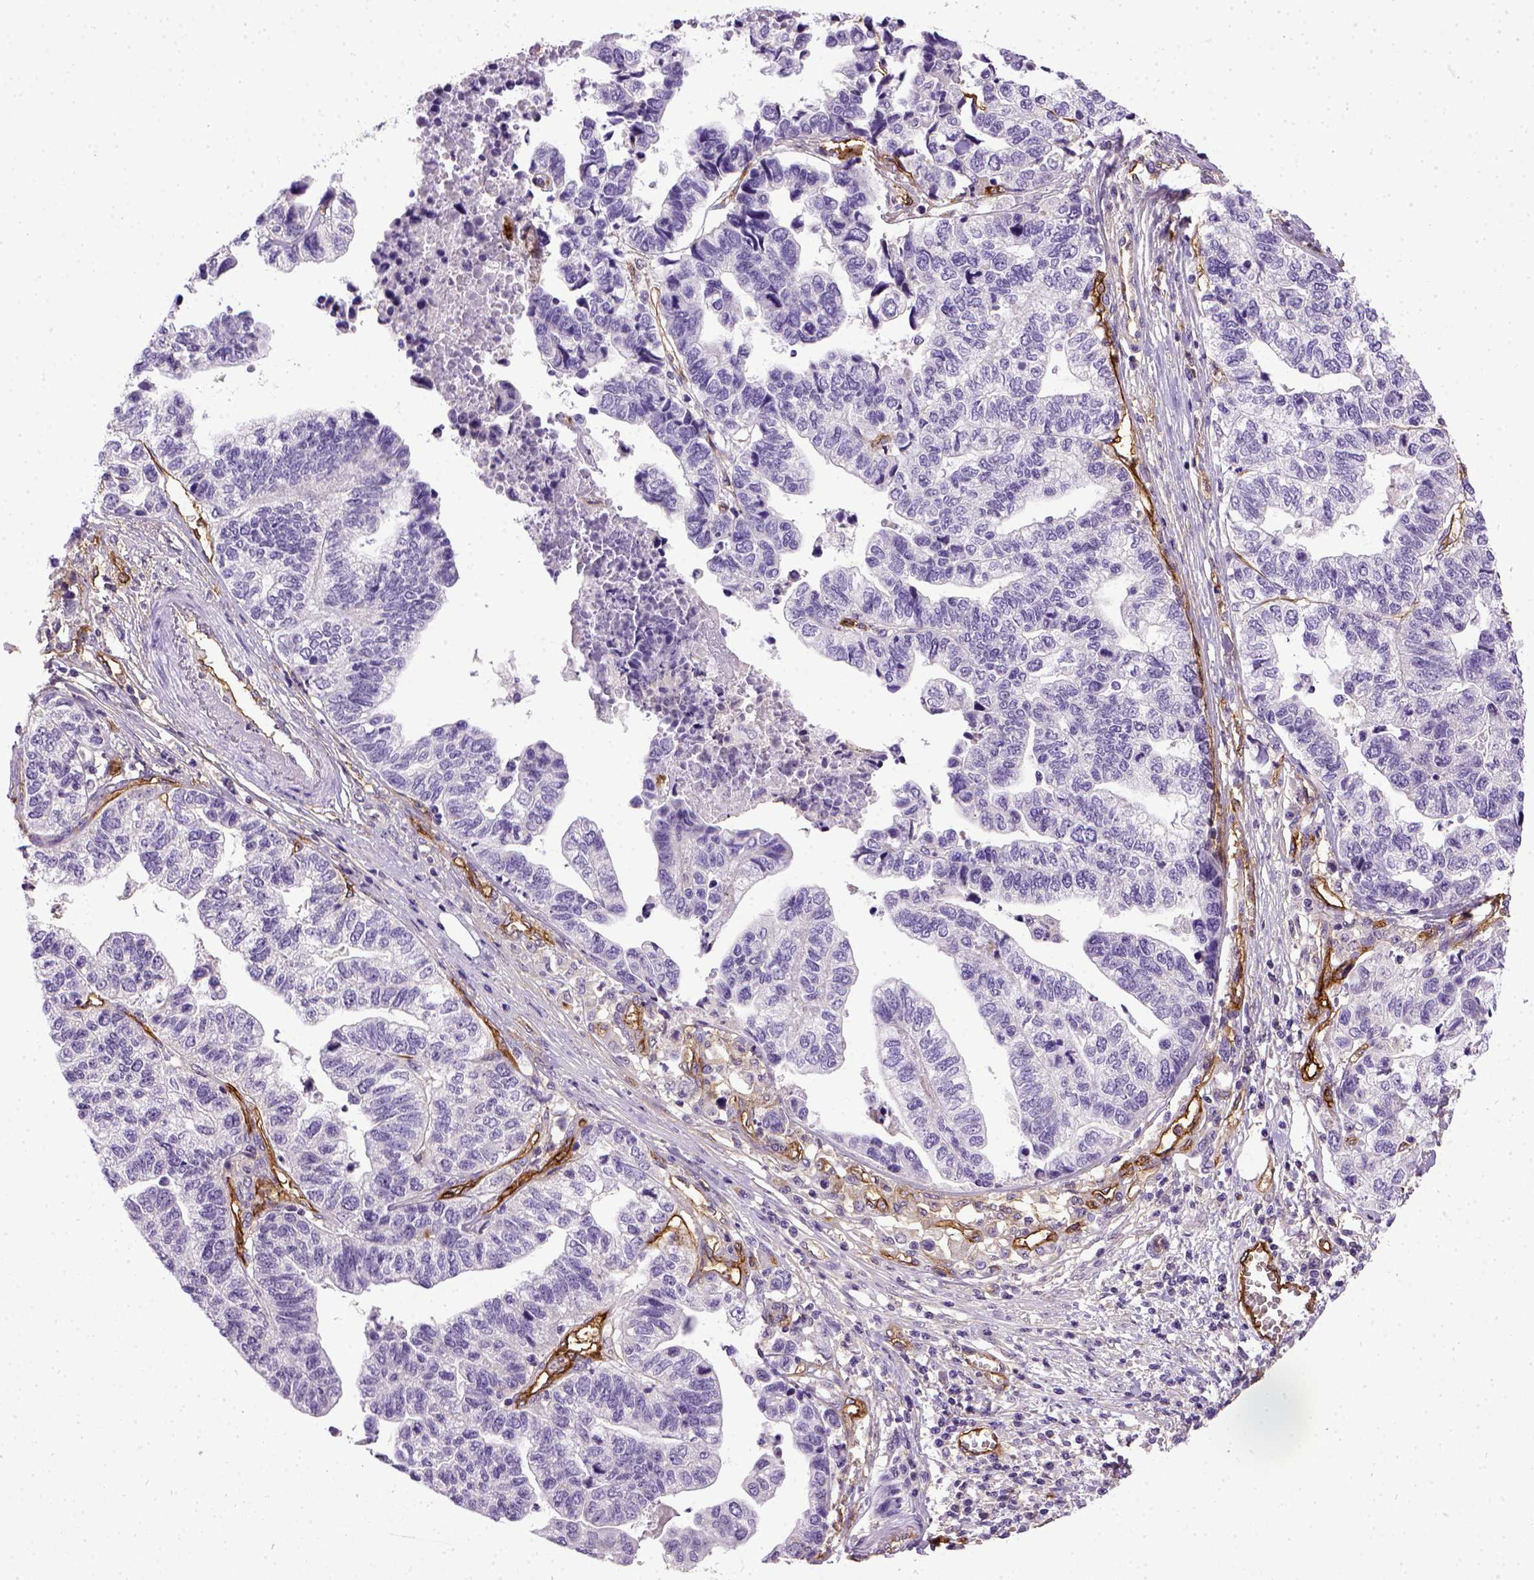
{"staining": {"intensity": "negative", "quantity": "none", "location": "none"}, "tissue": "stomach cancer", "cell_type": "Tumor cells", "image_type": "cancer", "snomed": [{"axis": "morphology", "description": "Adenocarcinoma, NOS"}, {"axis": "topography", "description": "Stomach, upper"}], "caption": "Micrograph shows no protein staining in tumor cells of adenocarcinoma (stomach) tissue.", "gene": "ENG", "patient": {"sex": "female", "age": 67}}